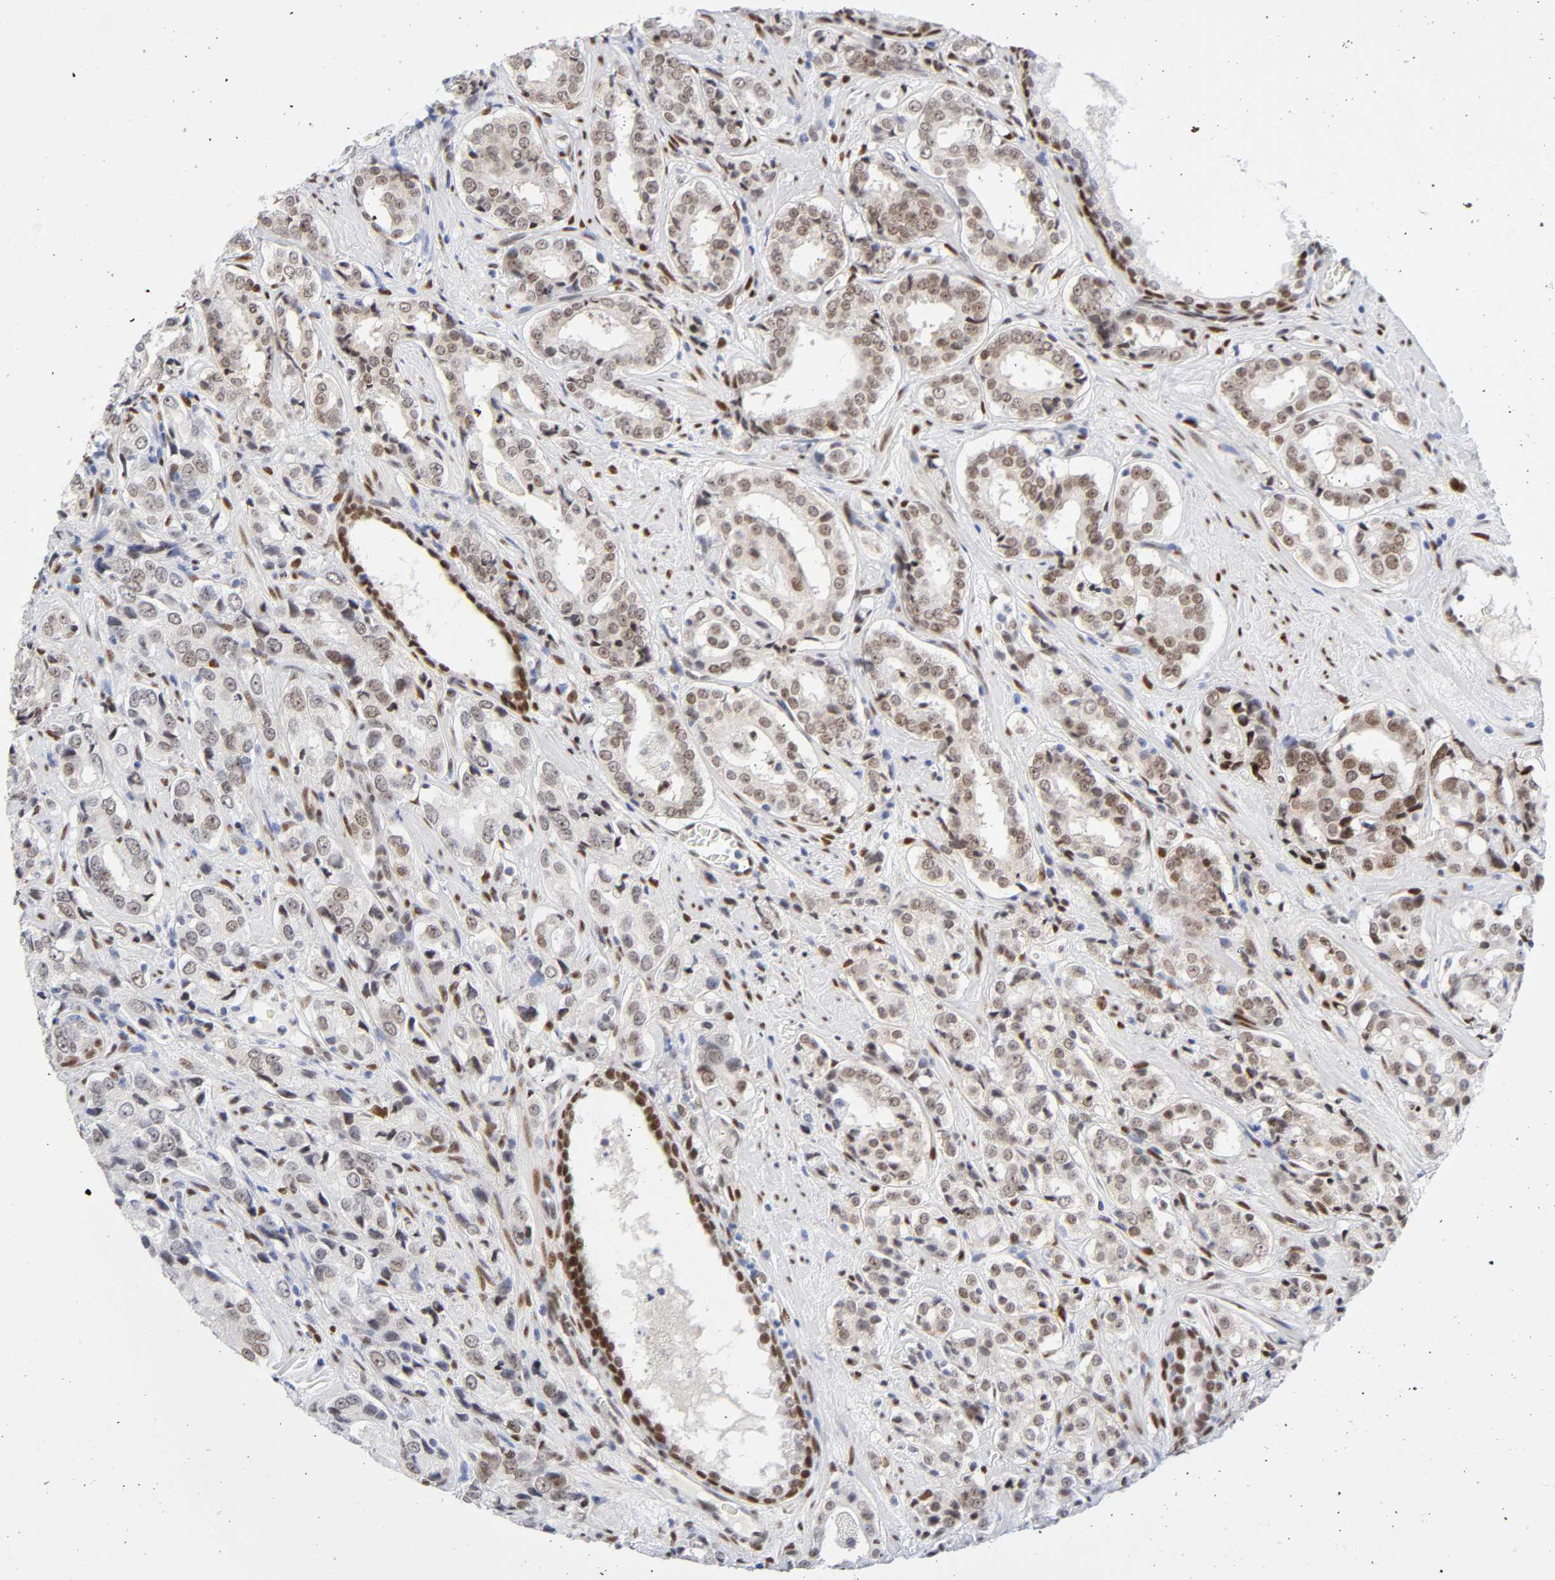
{"staining": {"intensity": "weak", "quantity": ">75%", "location": "nuclear"}, "tissue": "prostate cancer", "cell_type": "Tumor cells", "image_type": "cancer", "snomed": [{"axis": "morphology", "description": "Adenocarcinoma, Medium grade"}, {"axis": "topography", "description": "Prostate"}], "caption": "Tumor cells show low levels of weak nuclear staining in approximately >75% of cells in adenocarcinoma (medium-grade) (prostate). The staining was performed using DAB (3,3'-diaminobenzidine) to visualize the protein expression in brown, while the nuclei were stained in blue with hematoxylin (Magnification: 20x).", "gene": "NFIC", "patient": {"sex": "male", "age": 60}}